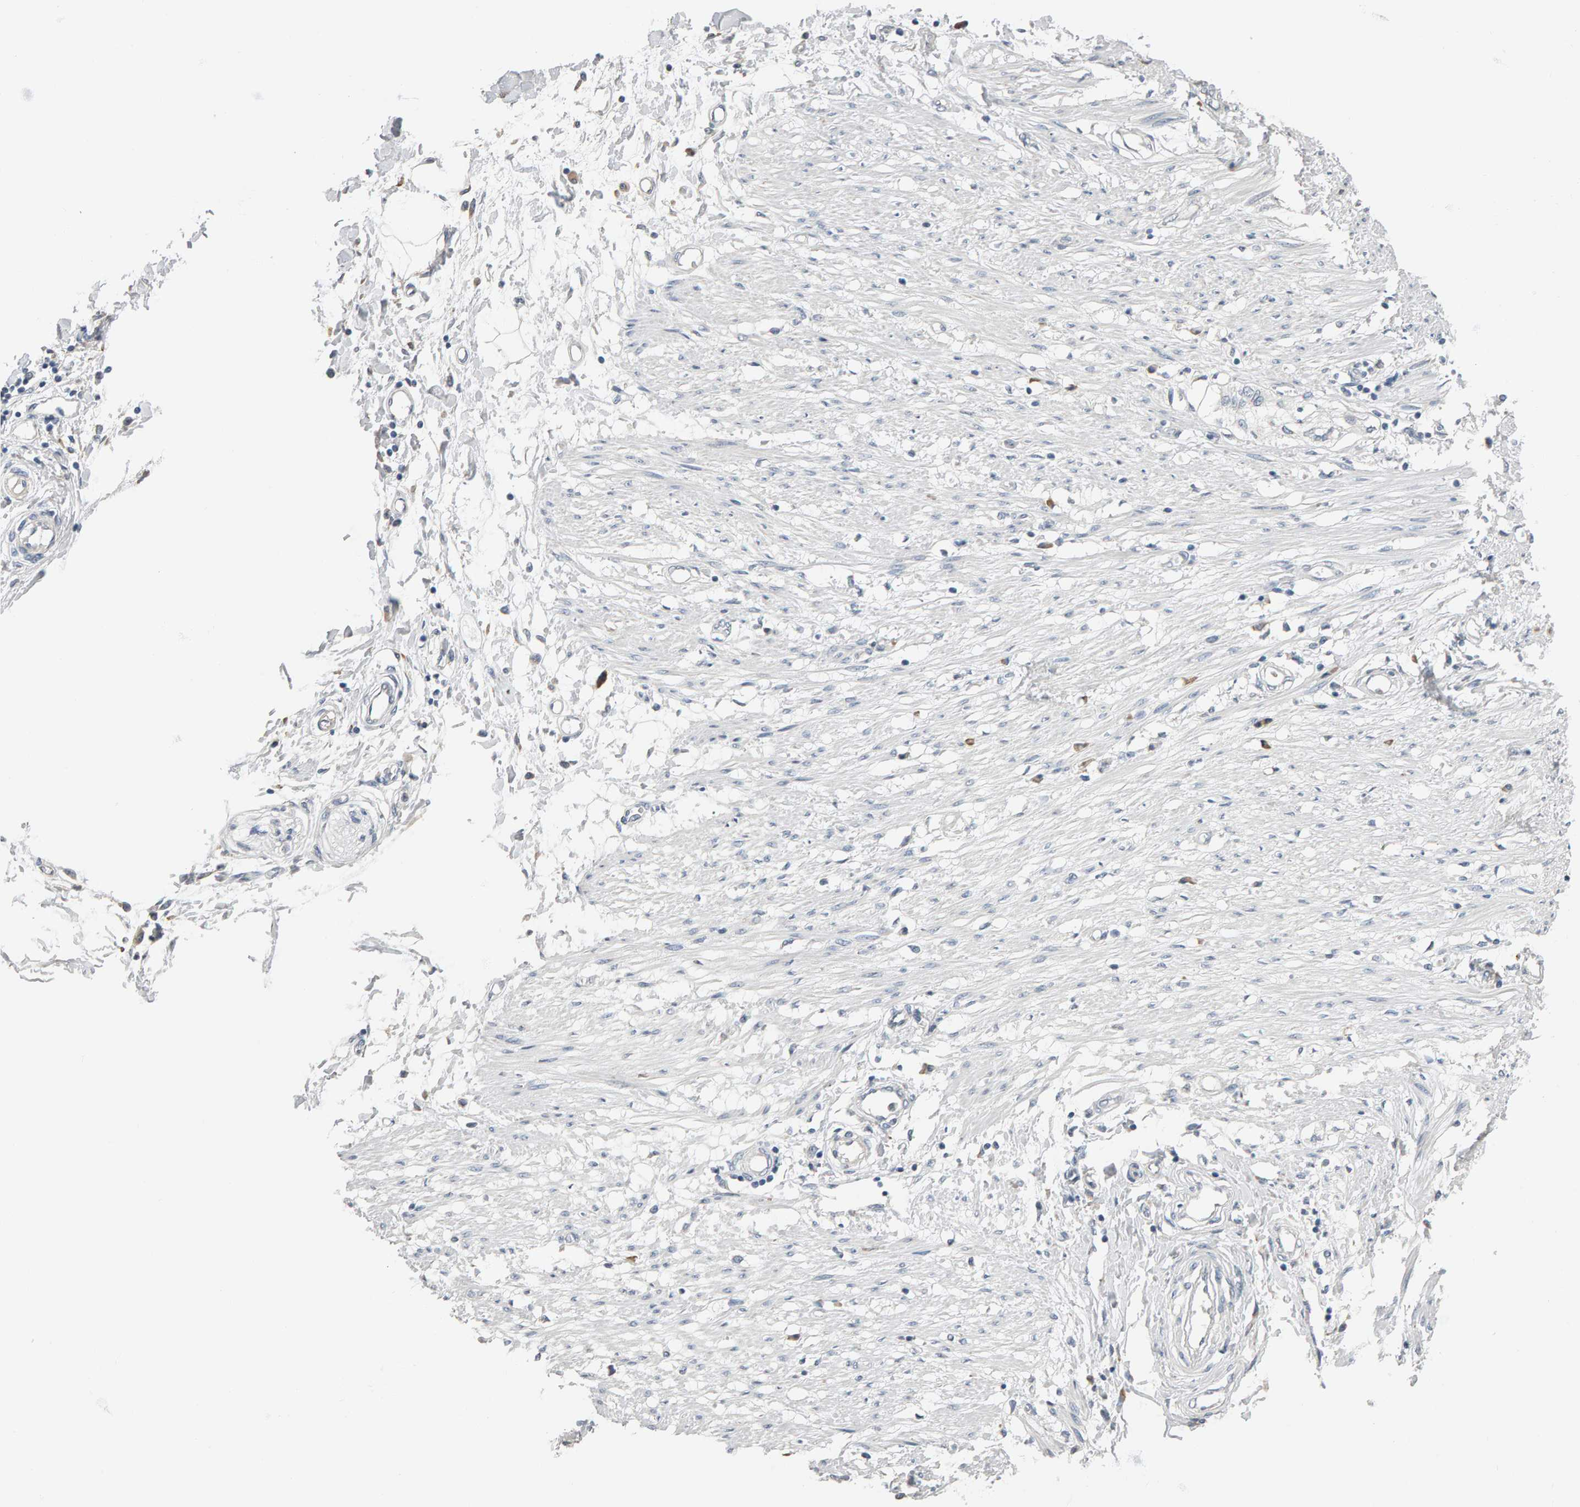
{"staining": {"intensity": "negative", "quantity": "none", "location": "none"}, "tissue": "adipose tissue", "cell_type": "Adipocytes", "image_type": "normal", "snomed": [{"axis": "morphology", "description": "Normal tissue, NOS"}, {"axis": "morphology", "description": "Adenocarcinoma, NOS"}, {"axis": "topography", "description": "Colon"}, {"axis": "topography", "description": "Peripheral nerve tissue"}], "caption": "Adipose tissue stained for a protein using immunohistochemistry demonstrates no staining adipocytes.", "gene": "ADHFE1", "patient": {"sex": "male", "age": 14}}